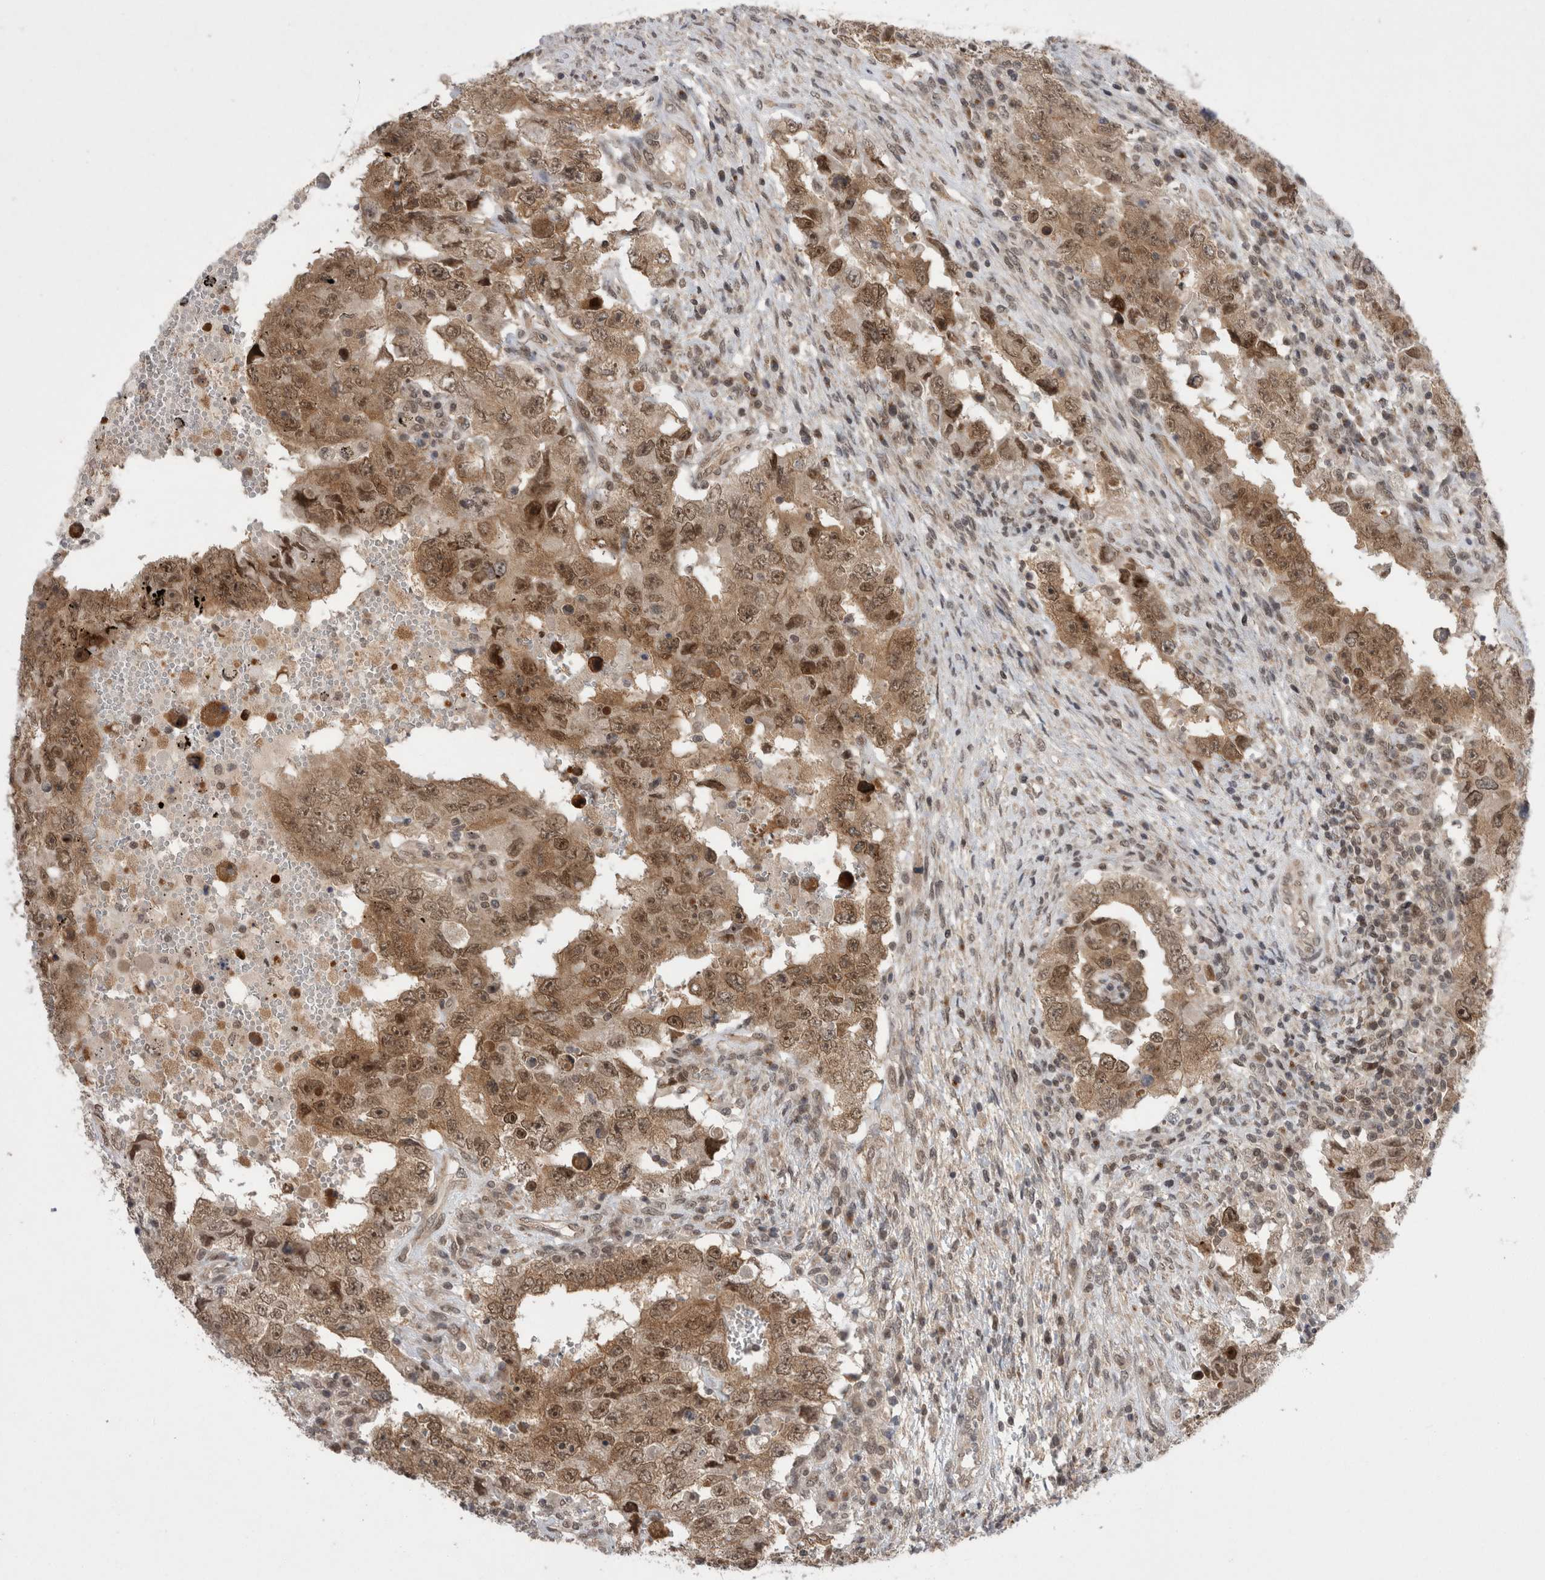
{"staining": {"intensity": "moderate", "quantity": ">75%", "location": "cytoplasmic/membranous,nuclear"}, "tissue": "testis cancer", "cell_type": "Tumor cells", "image_type": "cancer", "snomed": [{"axis": "morphology", "description": "Carcinoma, Embryonal, NOS"}, {"axis": "topography", "description": "Testis"}], "caption": "Human testis cancer stained for a protein (brown) shows moderate cytoplasmic/membranous and nuclear positive staining in about >75% of tumor cells.", "gene": "ZNF341", "patient": {"sex": "male", "age": 26}}